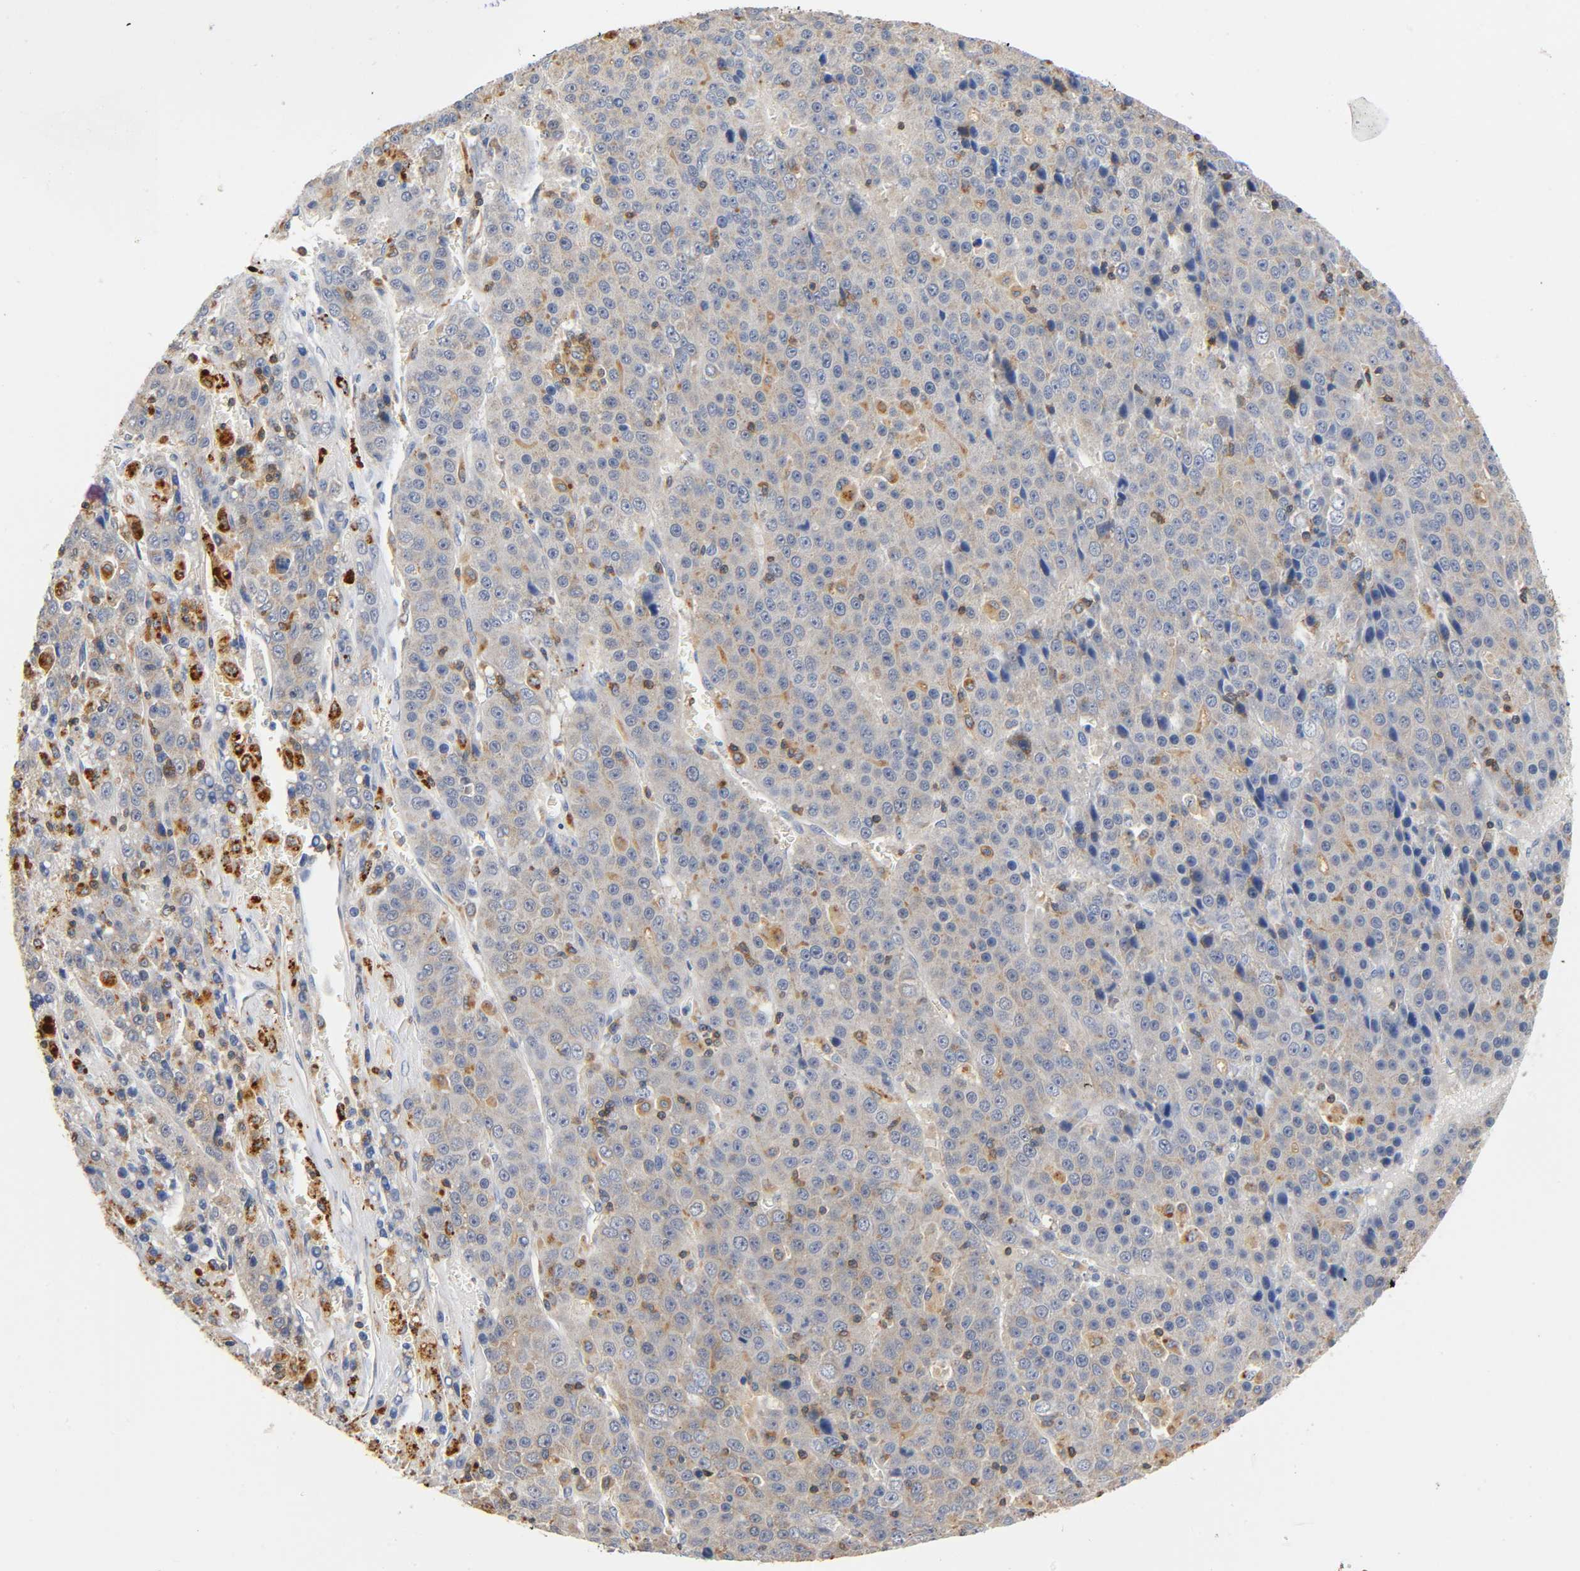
{"staining": {"intensity": "weak", "quantity": "25%-75%", "location": "cytoplasmic/membranous"}, "tissue": "liver cancer", "cell_type": "Tumor cells", "image_type": "cancer", "snomed": [{"axis": "morphology", "description": "Carcinoma, Hepatocellular, NOS"}, {"axis": "topography", "description": "Liver"}], "caption": "Protein staining of hepatocellular carcinoma (liver) tissue demonstrates weak cytoplasmic/membranous expression in about 25%-75% of tumor cells.", "gene": "UCKL1", "patient": {"sex": "female", "age": 53}}